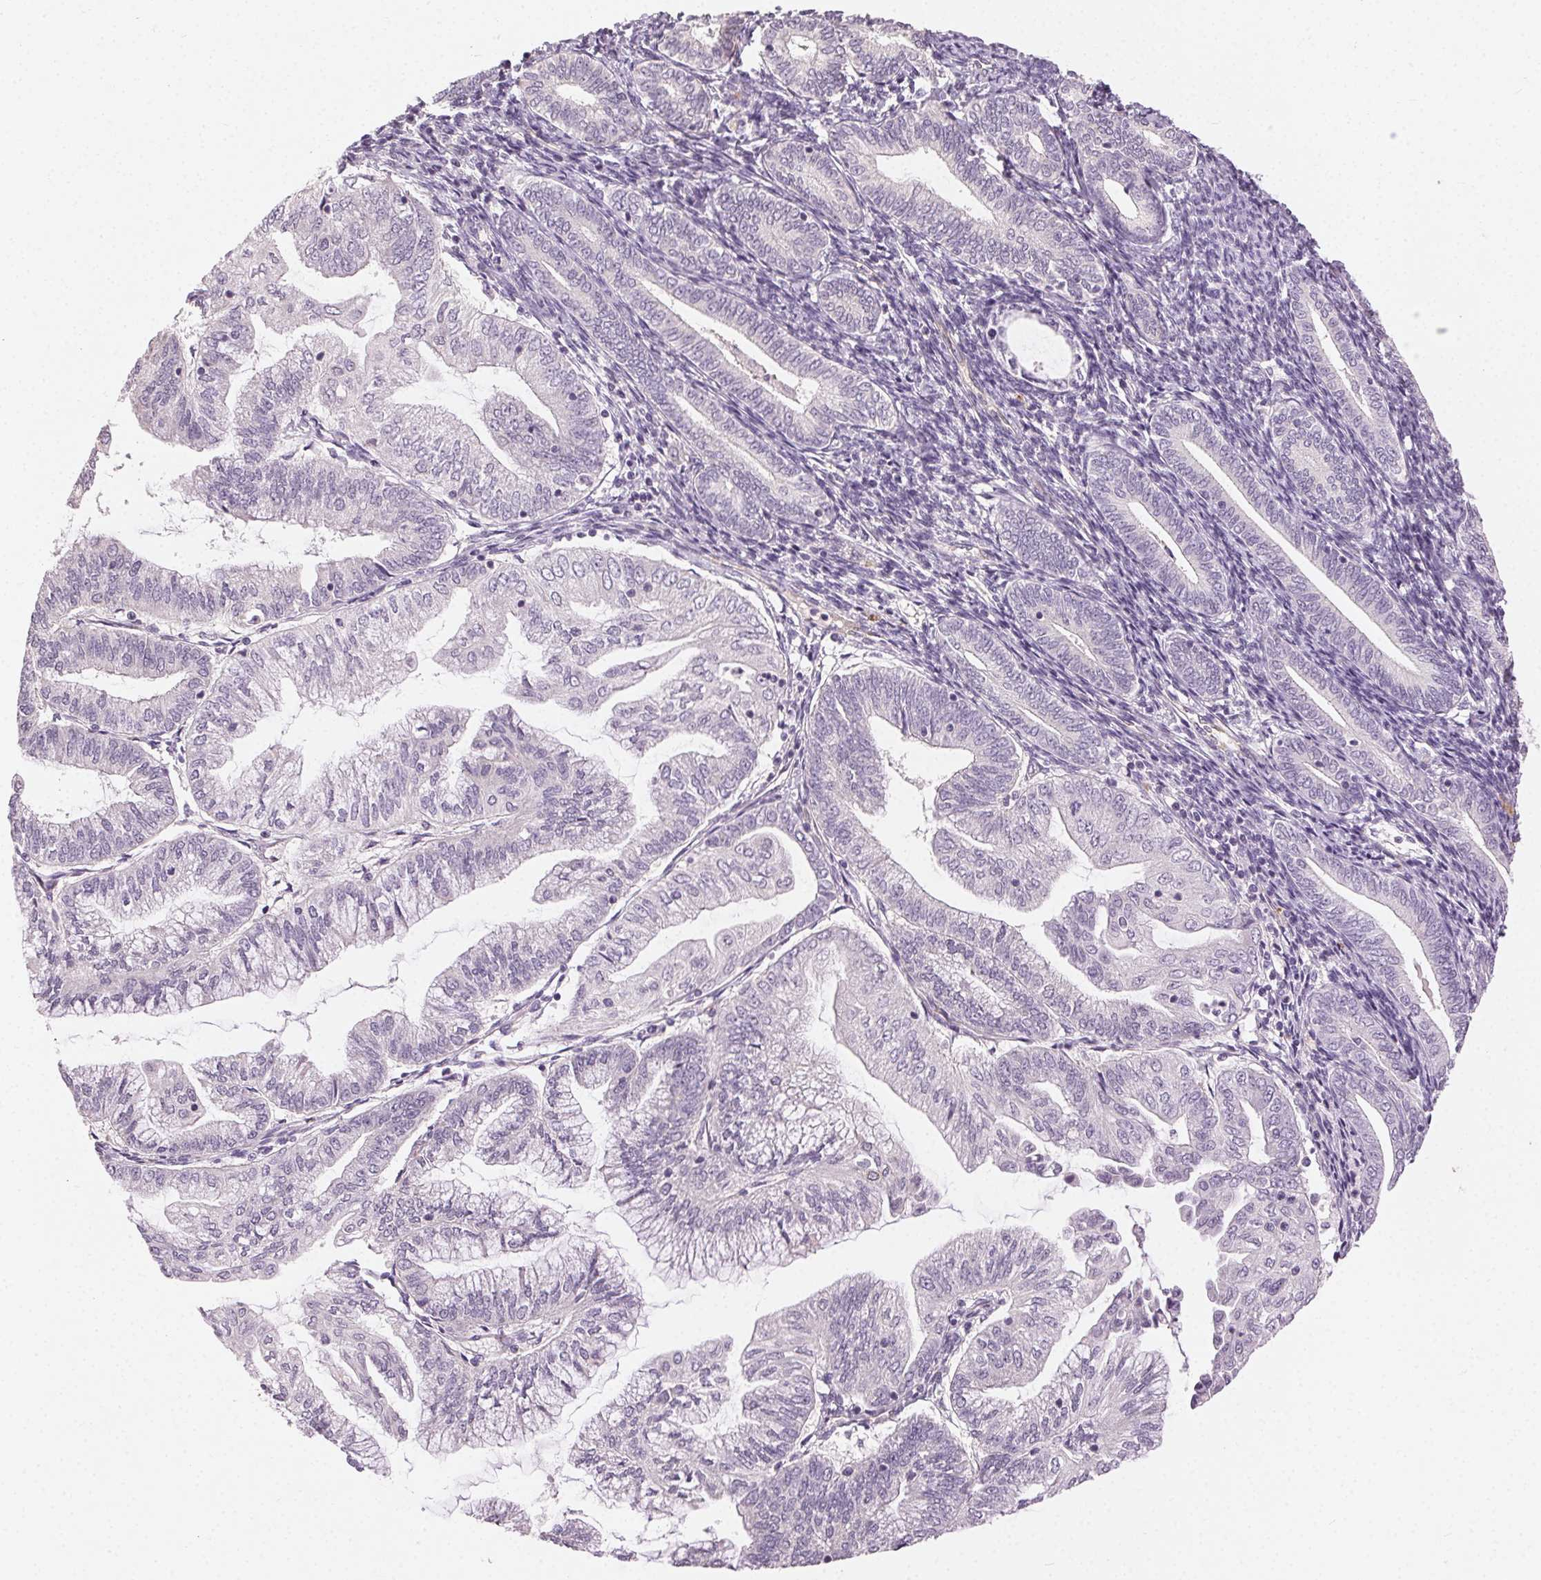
{"staining": {"intensity": "negative", "quantity": "none", "location": "none"}, "tissue": "endometrial cancer", "cell_type": "Tumor cells", "image_type": "cancer", "snomed": [{"axis": "morphology", "description": "Adenocarcinoma, NOS"}, {"axis": "topography", "description": "Endometrium"}], "caption": "Human adenocarcinoma (endometrial) stained for a protein using IHC displays no expression in tumor cells.", "gene": "CLTRN", "patient": {"sex": "female", "age": 55}}